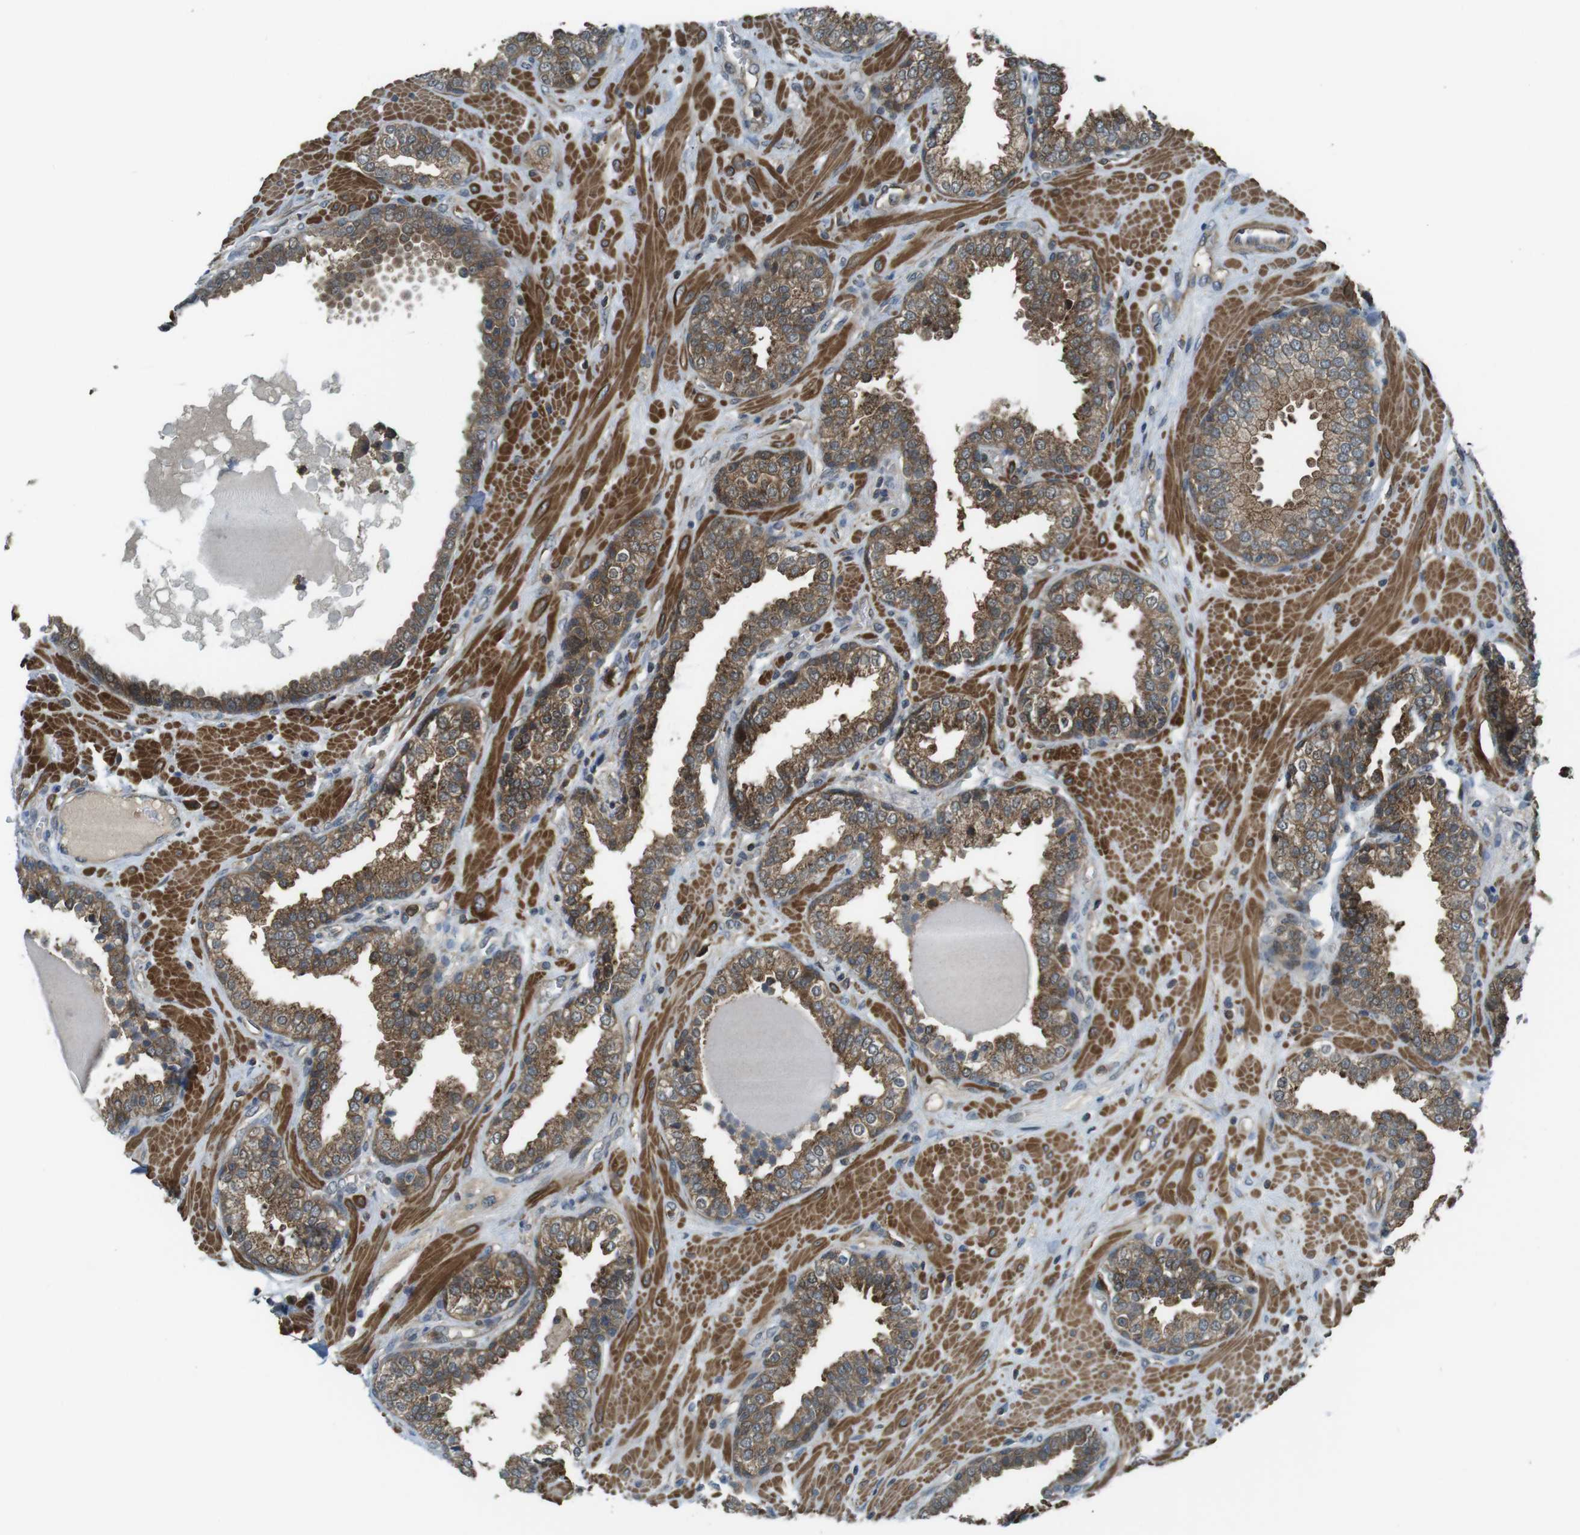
{"staining": {"intensity": "moderate", "quantity": ">75%", "location": "cytoplasmic/membranous"}, "tissue": "prostate", "cell_type": "Glandular cells", "image_type": "normal", "snomed": [{"axis": "morphology", "description": "Normal tissue, NOS"}, {"axis": "topography", "description": "Prostate"}], "caption": "Protein staining of unremarkable prostate reveals moderate cytoplasmic/membranous staining in approximately >75% of glandular cells.", "gene": "LRRC3B", "patient": {"sex": "male", "age": 51}}